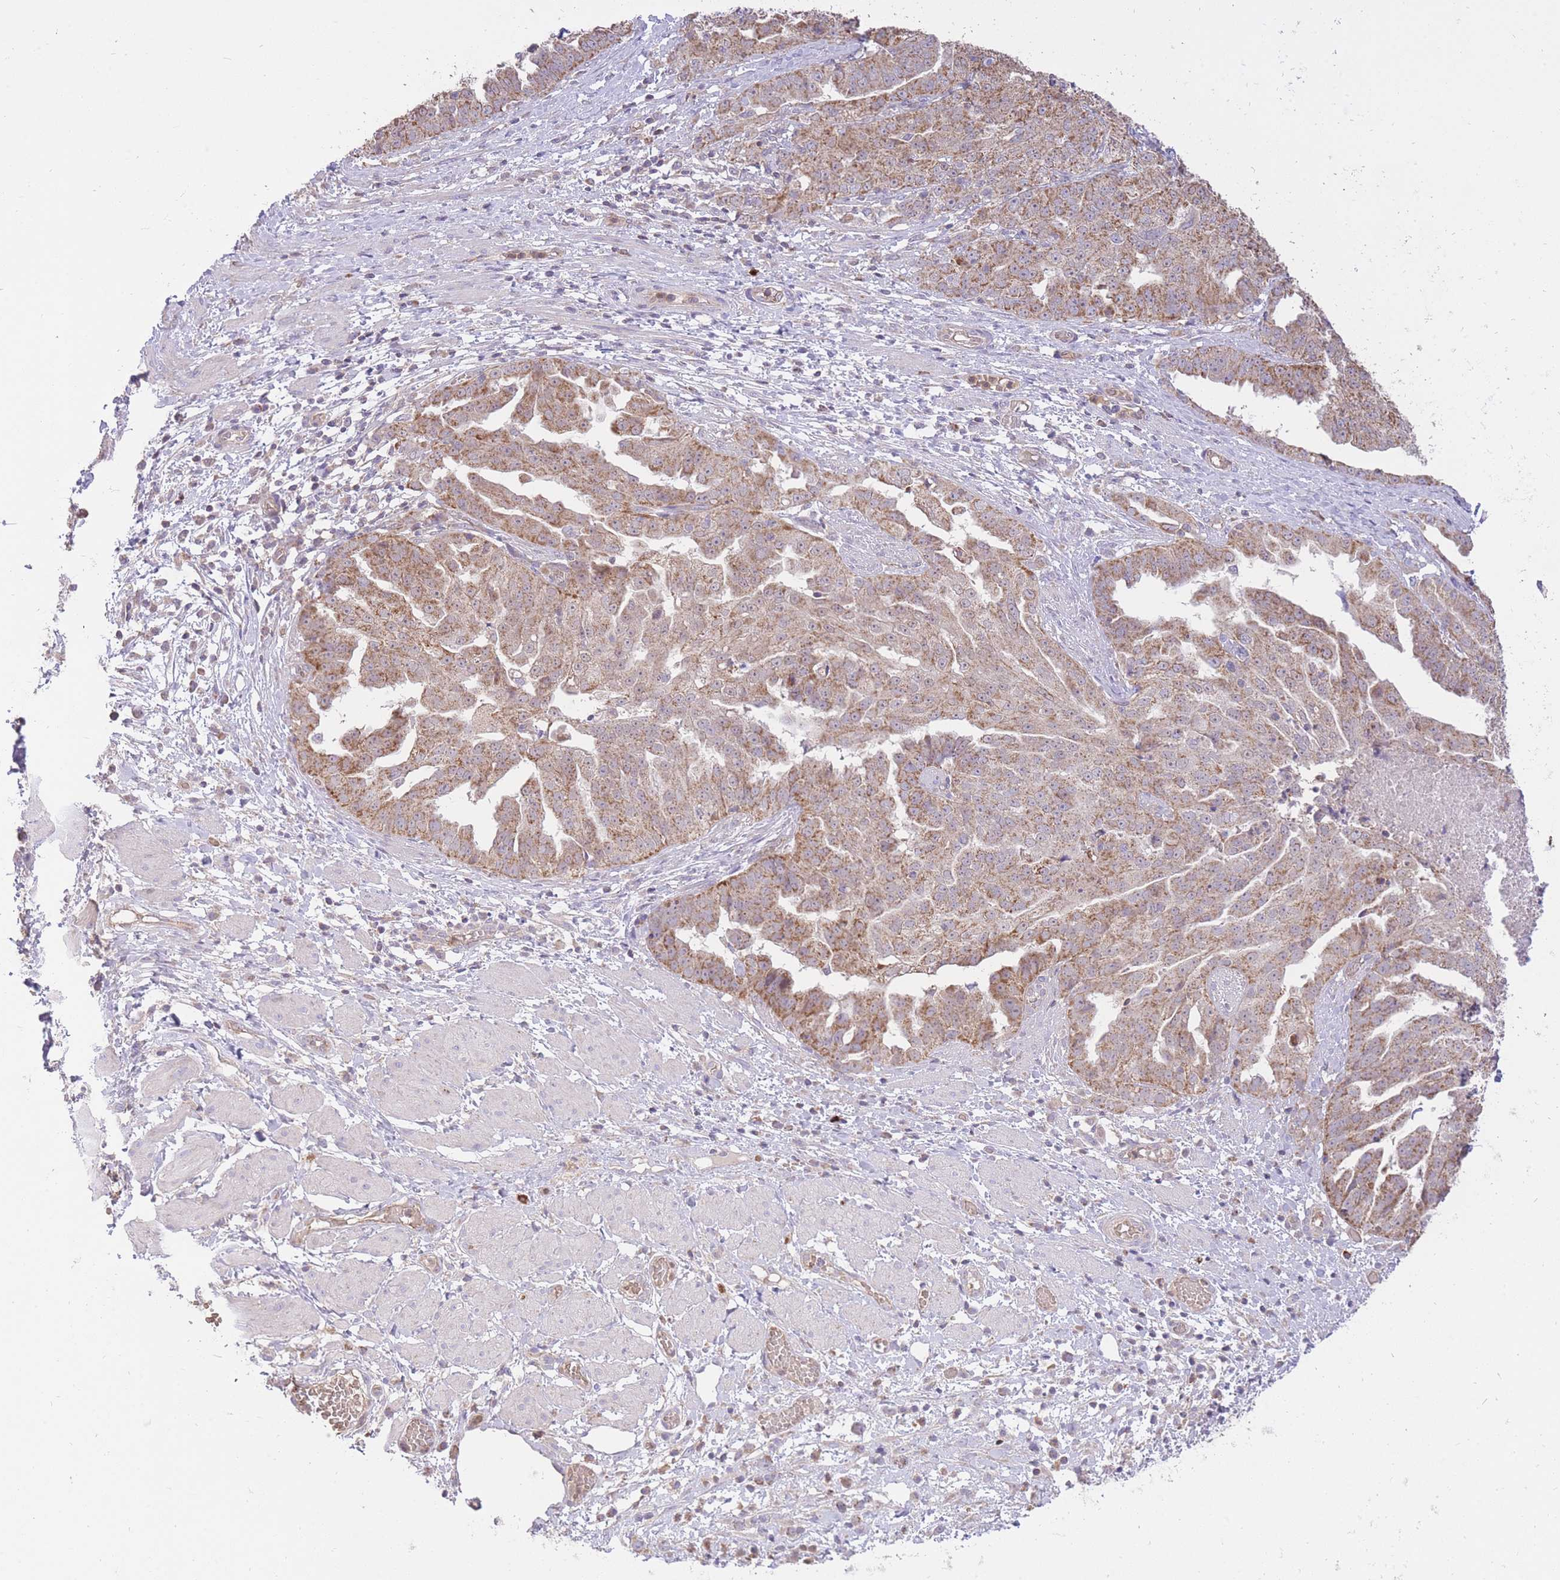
{"staining": {"intensity": "moderate", "quantity": ">75%", "location": "cytoplasmic/membranous"}, "tissue": "ovarian cancer", "cell_type": "Tumor cells", "image_type": "cancer", "snomed": [{"axis": "morphology", "description": "Cystadenocarcinoma, serous, NOS"}, {"axis": "topography", "description": "Ovary"}], "caption": "A high-resolution image shows IHC staining of ovarian cancer (serous cystadenocarcinoma), which demonstrates moderate cytoplasmic/membranous expression in approximately >75% of tumor cells.", "gene": "PREP", "patient": {"sex": "female", "age": 58}}